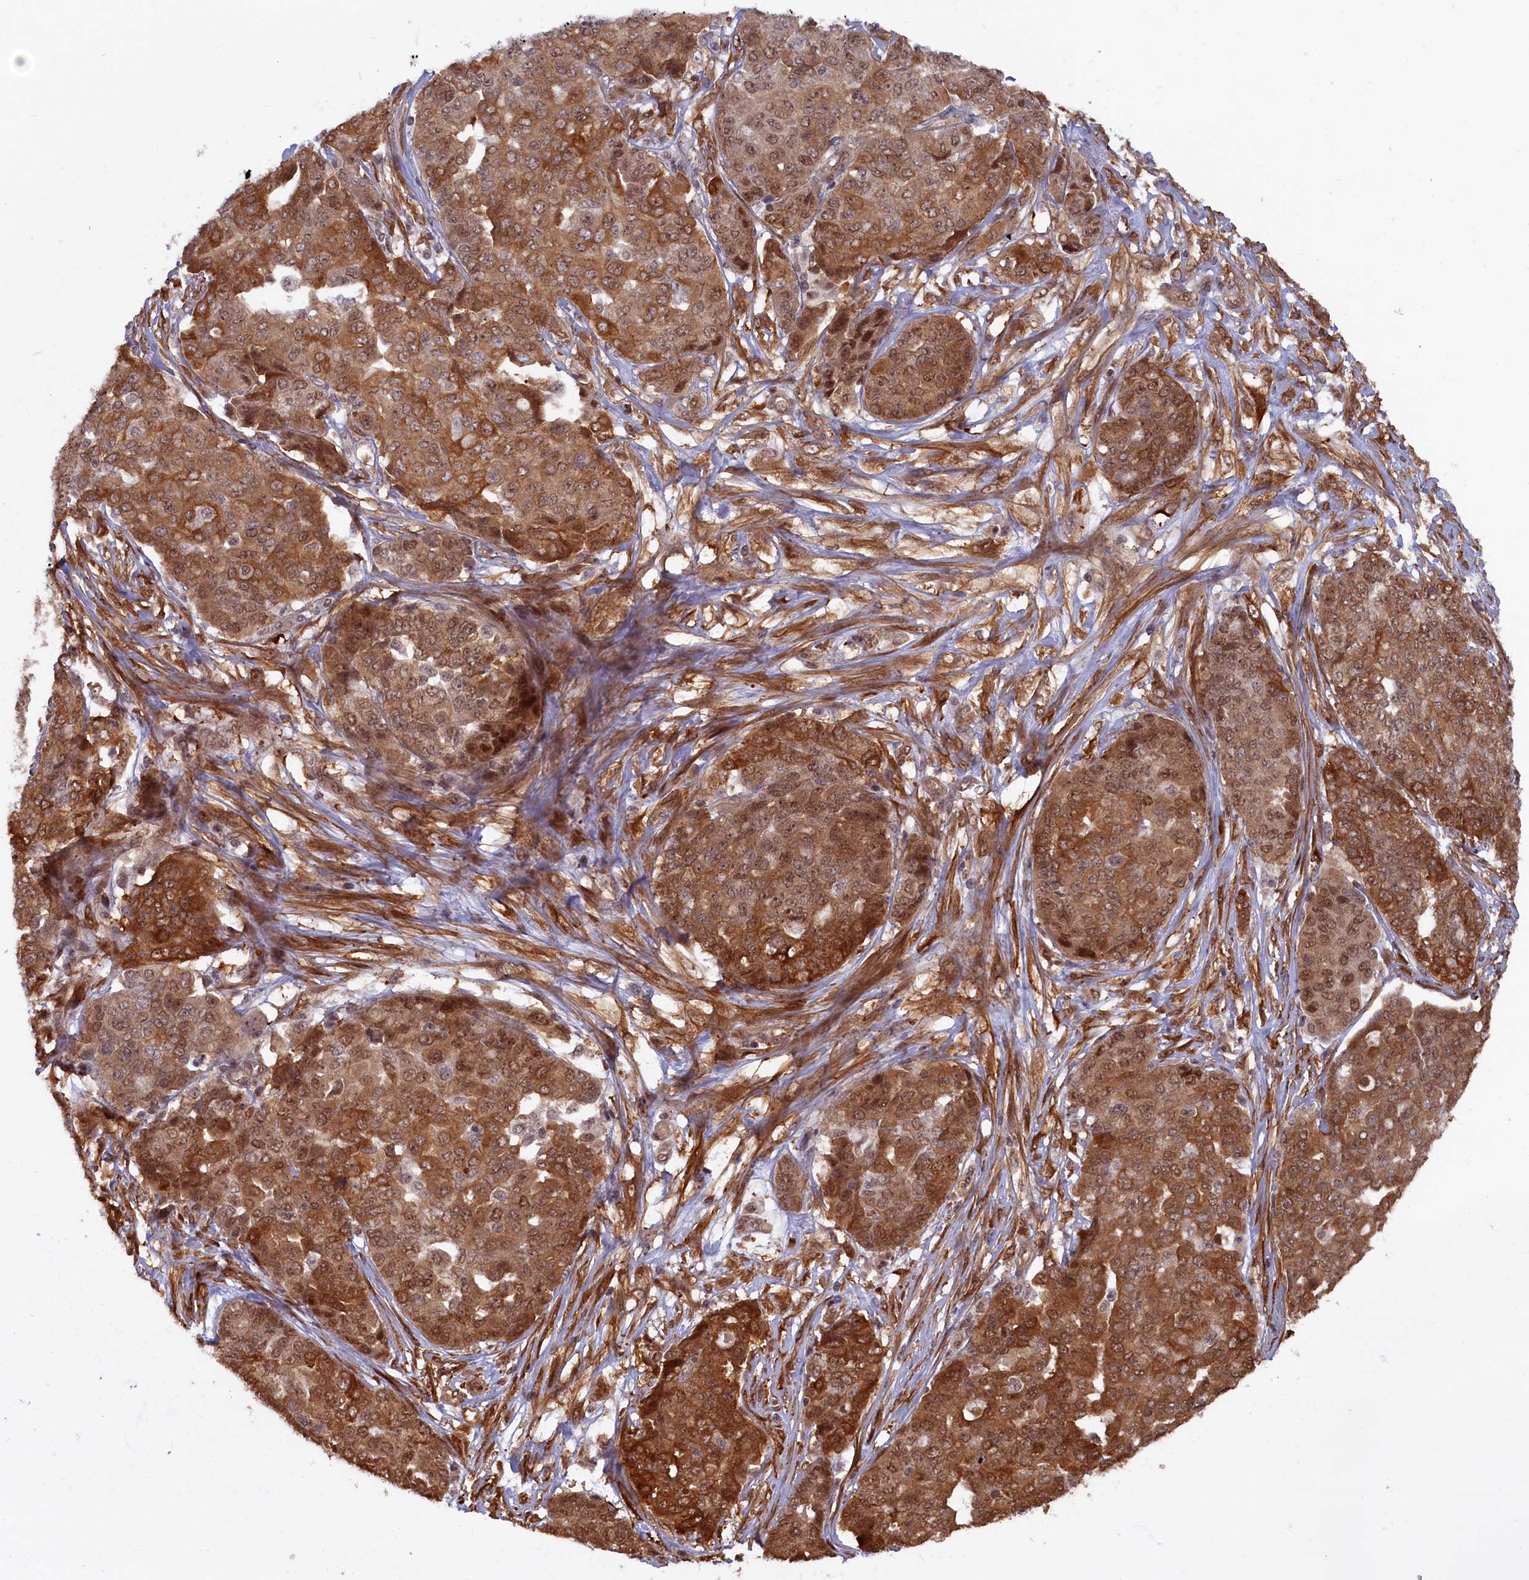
{"staining": {"intensity": "moderate", "quantity": ">75%", "location": "cytoplasmic/membranous,nuclear"}, "tissue": "ovarian cancer", "cell_type": "Tumor cells", "image_type": "cancer", "snomed": [{"axis": "morphology", "description": "Cystadenocarcinoma, serous, NOS"}, {"axis": "topography", "description": "Soft tissue"}, {"axis": "topography", "description": "Ovary"}], "caption": "This is an image of IHC staining of ovarian cancer (serous cystadenocarcinoma), which shows moderate positivity in the cytoplasmic/membranous and nuclear of tumor cells.", "gene": "HIF3A", "patient": {"sex": "female", "age": 57}}